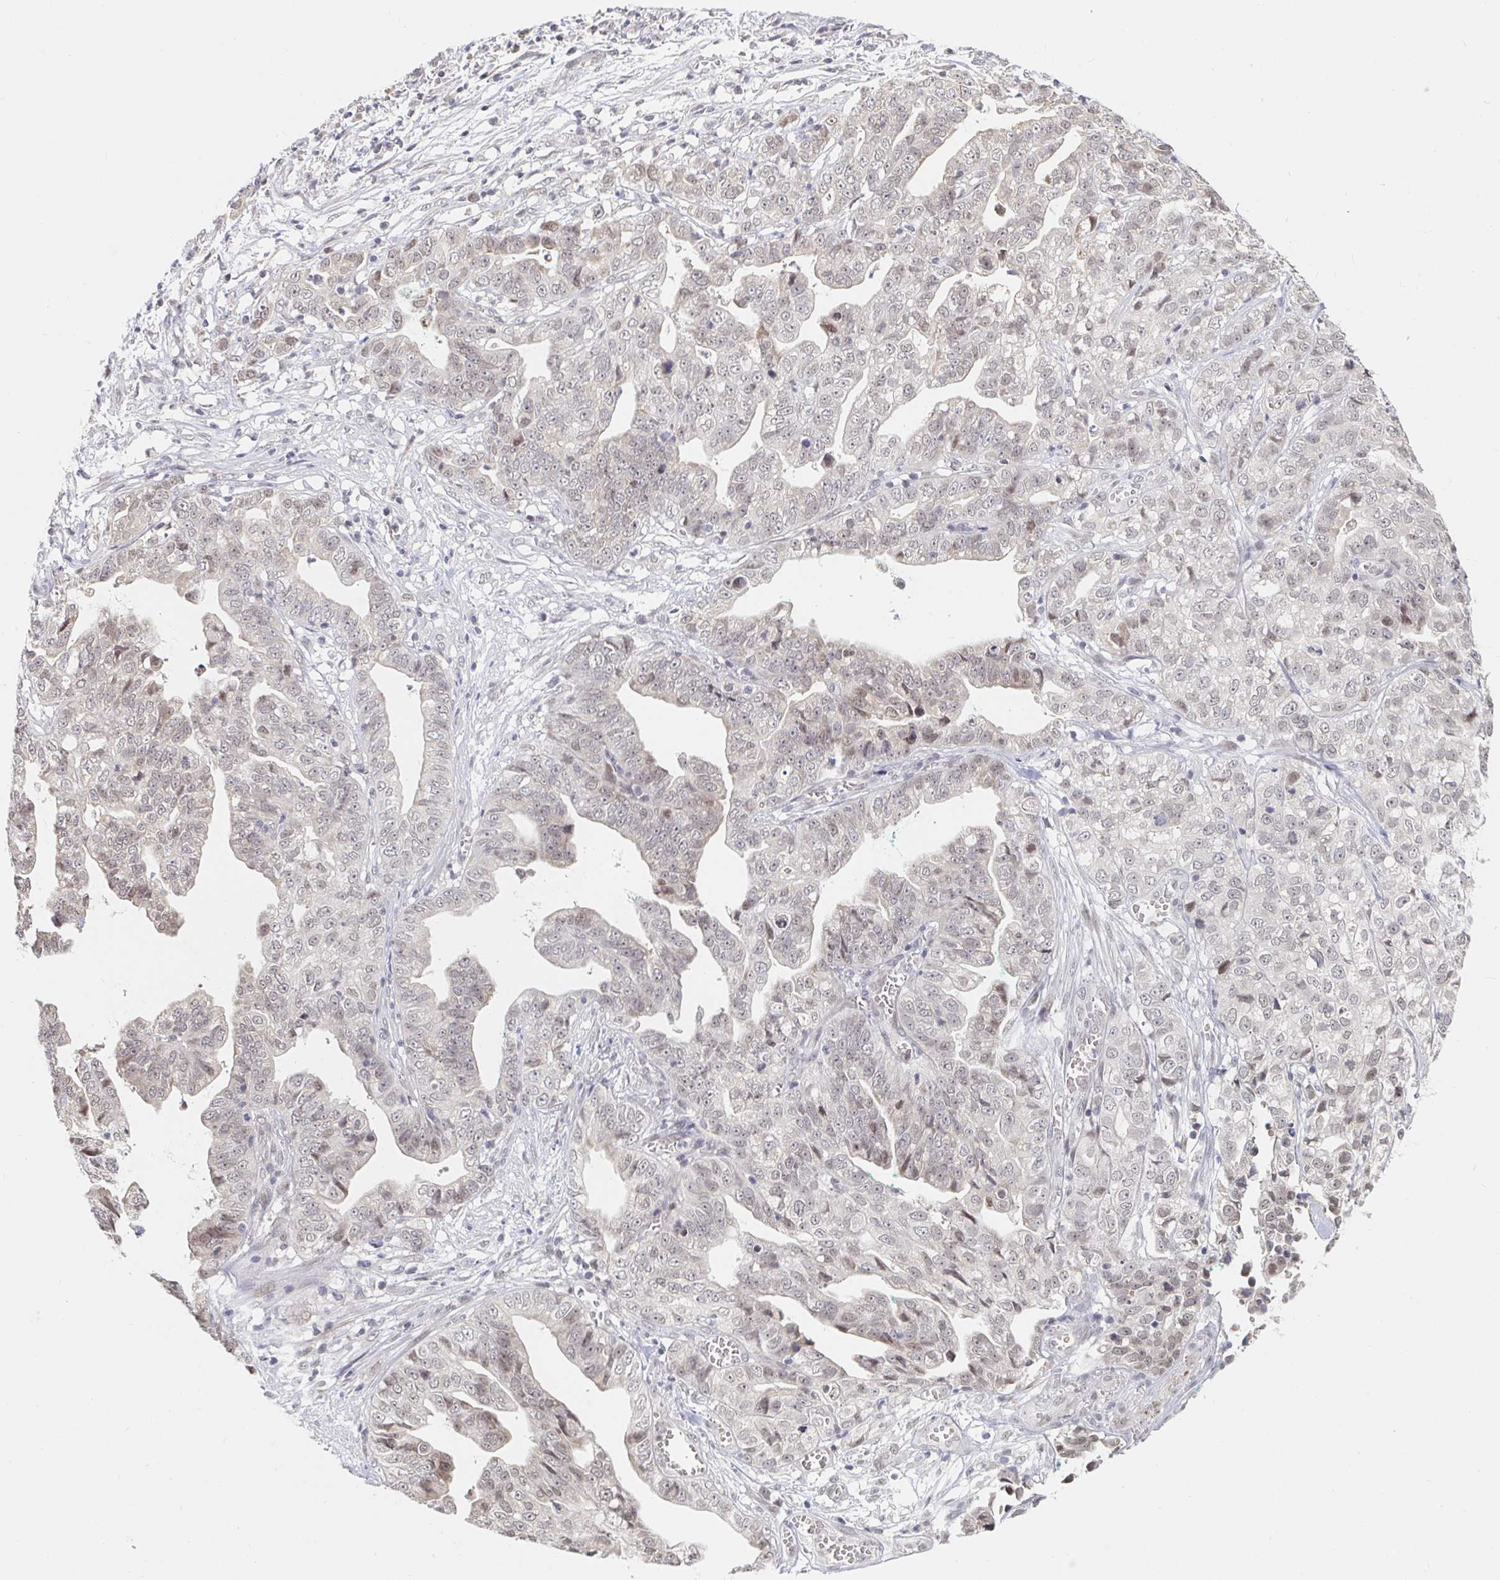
{"staining": {"intensity": "weak", "quantity": "<25%", "location": "nuclear"}, "tissue": "stomach cancer", "cell_type": "Tumor cells", "image_type": "cancer", "snomed": [{"axis": "morphology", "description": "Adenocarcinoma, NOS"}, {"axis": "topography", "description": "Stomach, upper"}], "caption": "DAB immunohistochemical staining of human adenocarcinoma (stomach) displays no significant positivity in tumor cells.", "gene": "CHD2", "patient": {"sex": "female", "age": 67}}